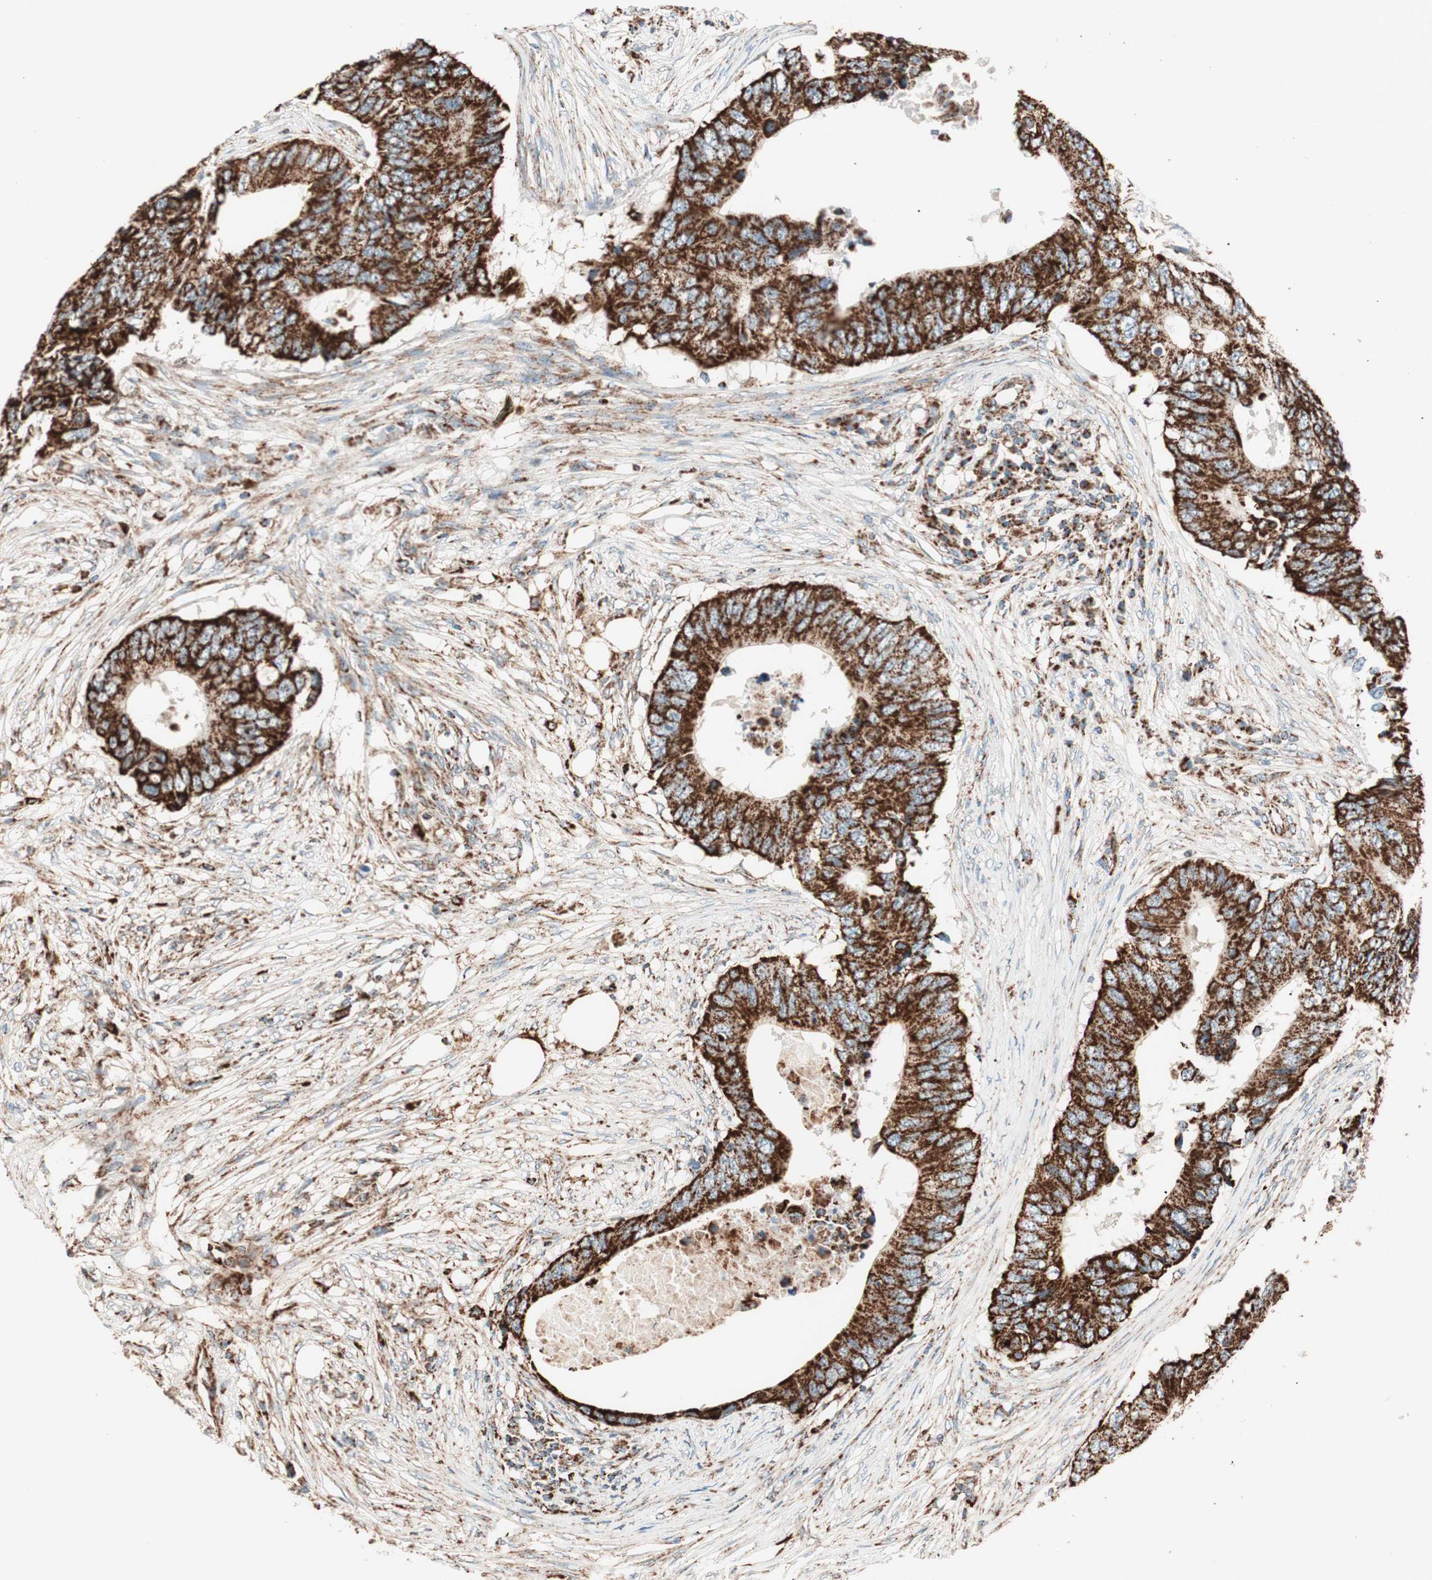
{"staining": {"intensity": "strong", "quantity": ">75%", "location": "cytoplasmic/membranous"}, "tissue": "colorectal cancer", "cell_type": "Tumor cells", "image_type": "cancer", "snomed": [{"axis": "morphology", "description": "Adenocarcinoma, NOS"}, {"axis": "topography", "description": "Colon"}], "caption": "Immunohistochemistry (IHC) image of neoplastic tissue: human colorectal adenocarcinoma stained using immunohistochemistry shows high levels of strong protein expression localized specifically in the cytoplasmic/membranous of tumor cells, appearing as a cytoplasmic/membranous brown color.", "gene": "TOMM22", "patient": {"sex": "male", "age": 71}}